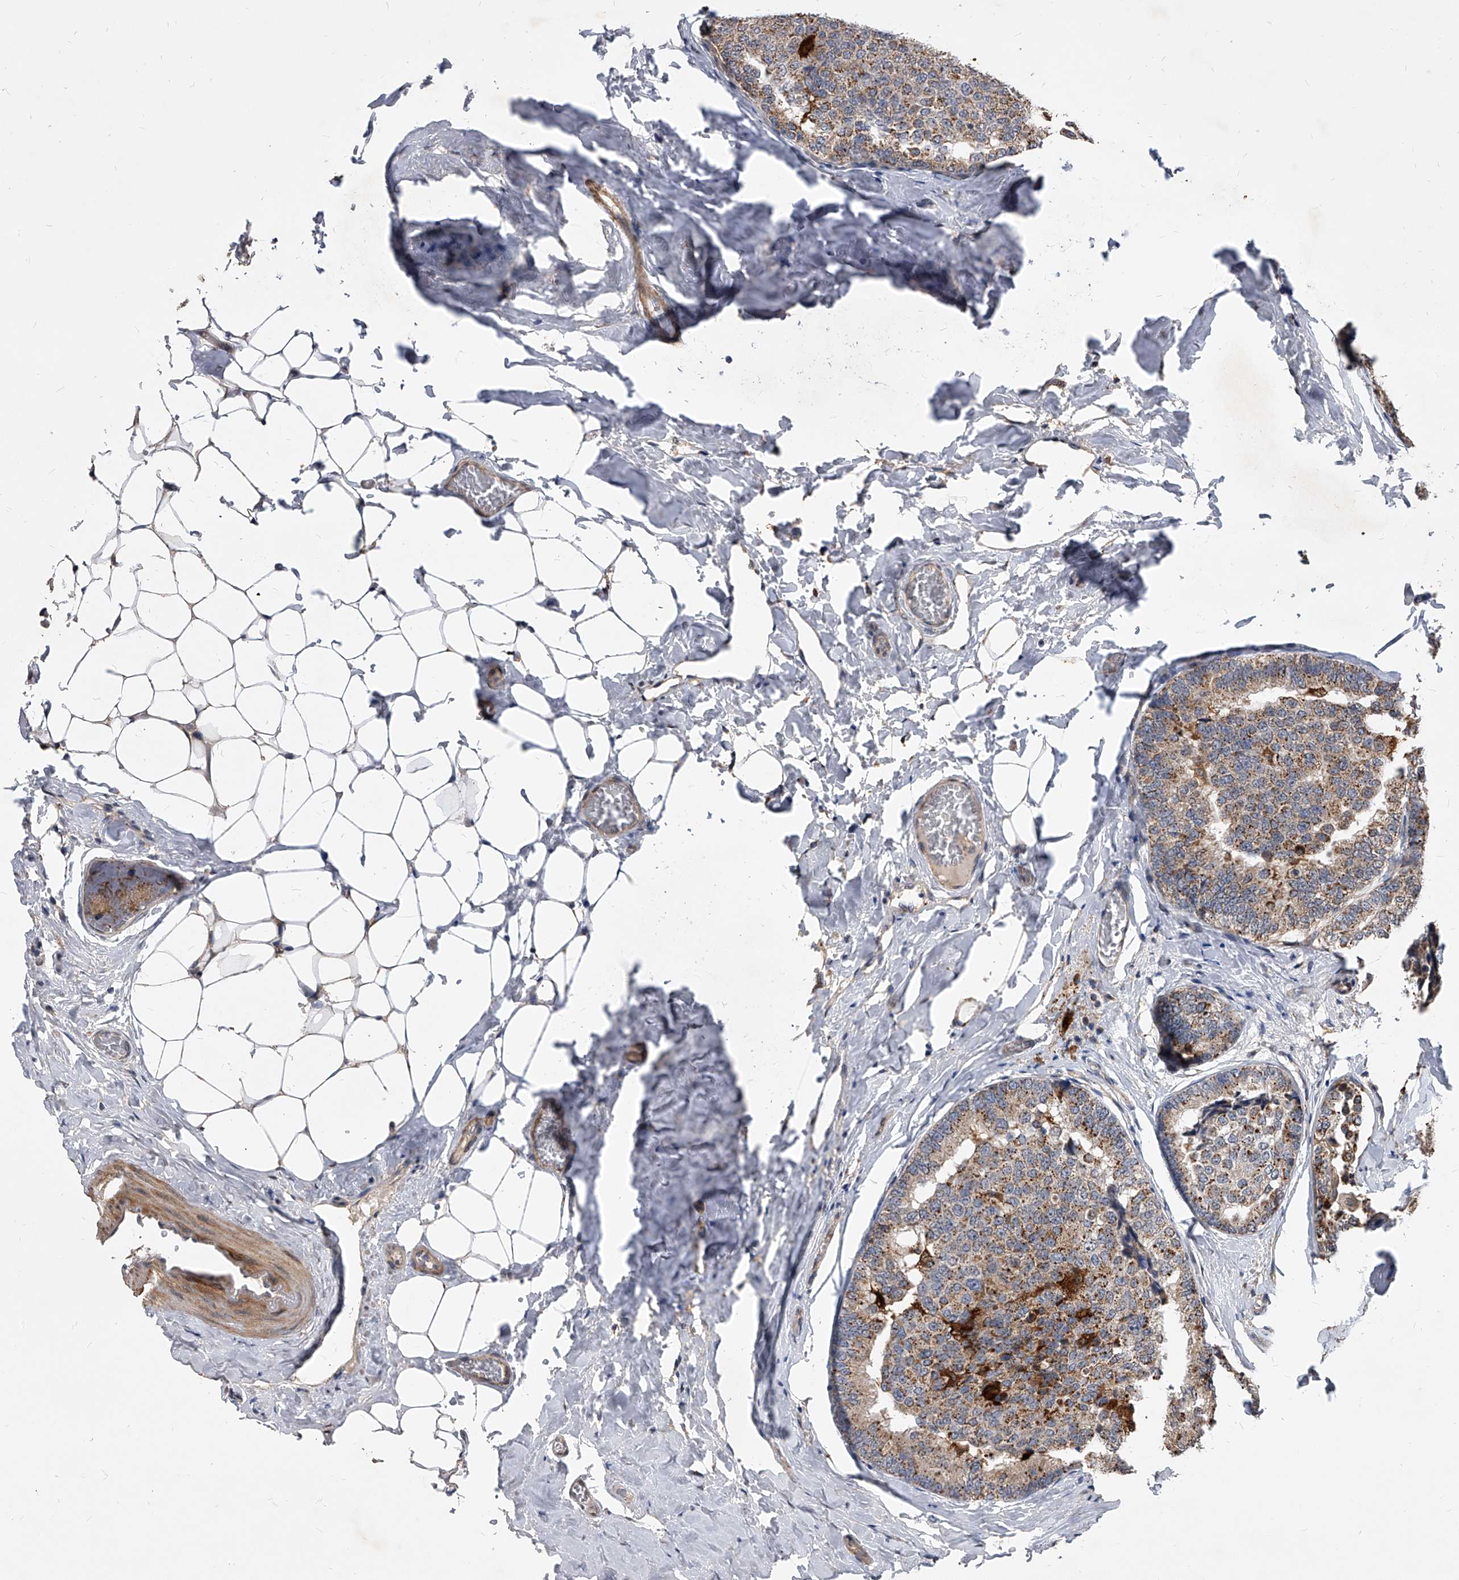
{"staining": {"intensity": "moderate", "quantity": ">75%", "location": "cytoplasmic/membranous"}, "tissue": "breast cancer", "cell_type": "Tumor cells", "image_type": "cancer", "snomed": [{"axis": "morphology", "description": "Normal tissue, NOS"}, {"axis": "morphology", "description": "Duct carcinoma"}, {"axis": "topography", "description": "Breast"}], "caption": "This is a photomicrograph of immunohistochemistry (IHC) staining of intraductal carcinoma (breast), which shows moderate expression in the cytoplasmic/membranous of tumor cells.", "gene": "SOBP", "patient": {"sex": "female", "age": 43}}